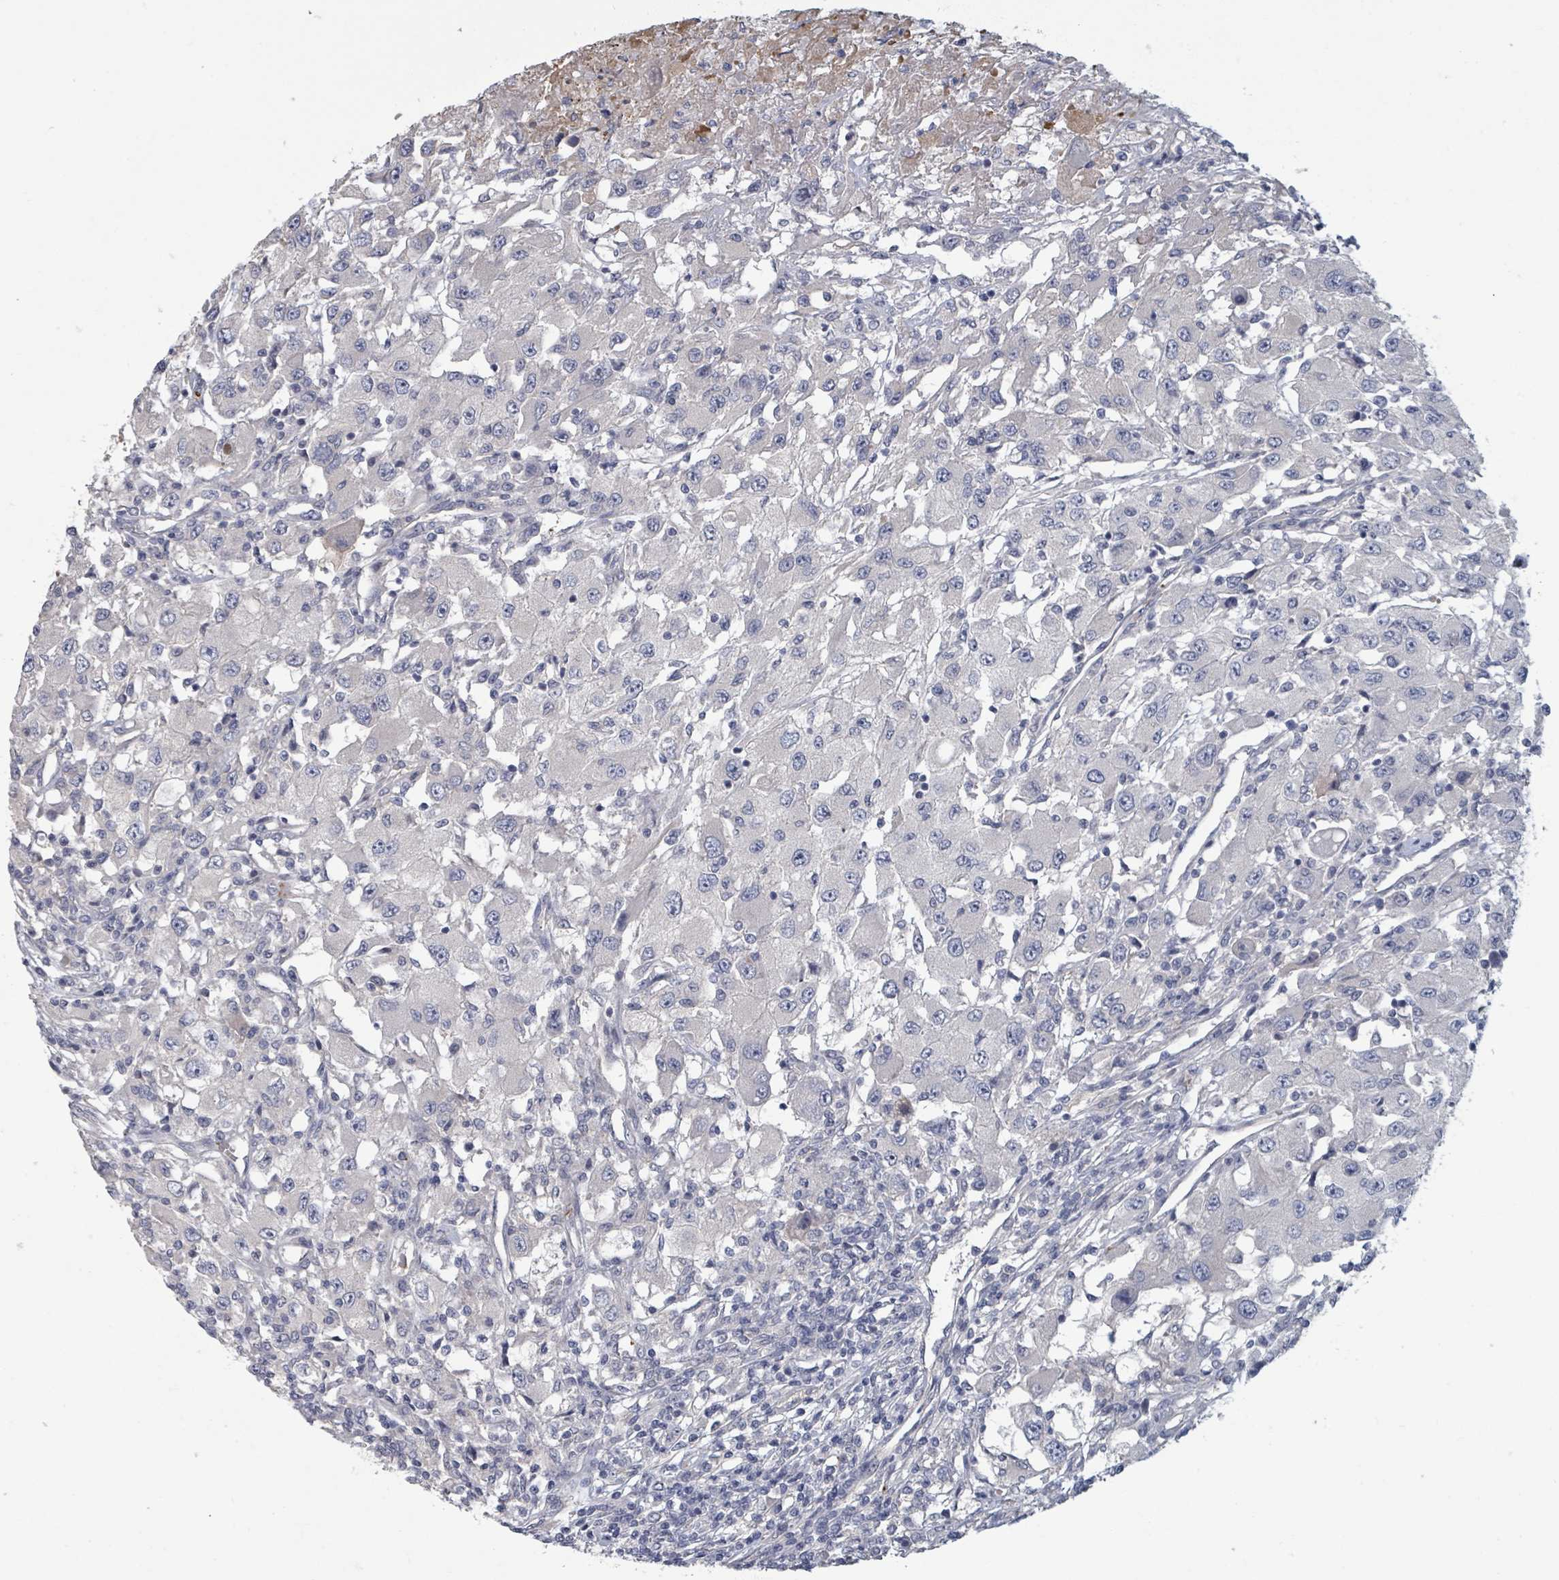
{"staining": {"intensity": "negative", "quantity": "none", "location": "none"}, "tissue": "renal cancer", "cell_type": "Tumor cells", "image_type": "cancer", "snomed": [{"axis": "morphology", "description": "Adenocarcinoma, NOS"}, {"axis": "topography", "description": "Kidney"}], "caption": "Image shows no significant protein staining in tumor cells of renal adenocarcinoma. The staining is performed using DAB (3,3'-diaminobenzidine) brown chromogen with nuclei counter-stained in using hematoxylin.", "gene": "PLAUR", "patient": {"sex": "female", "age": 67}}